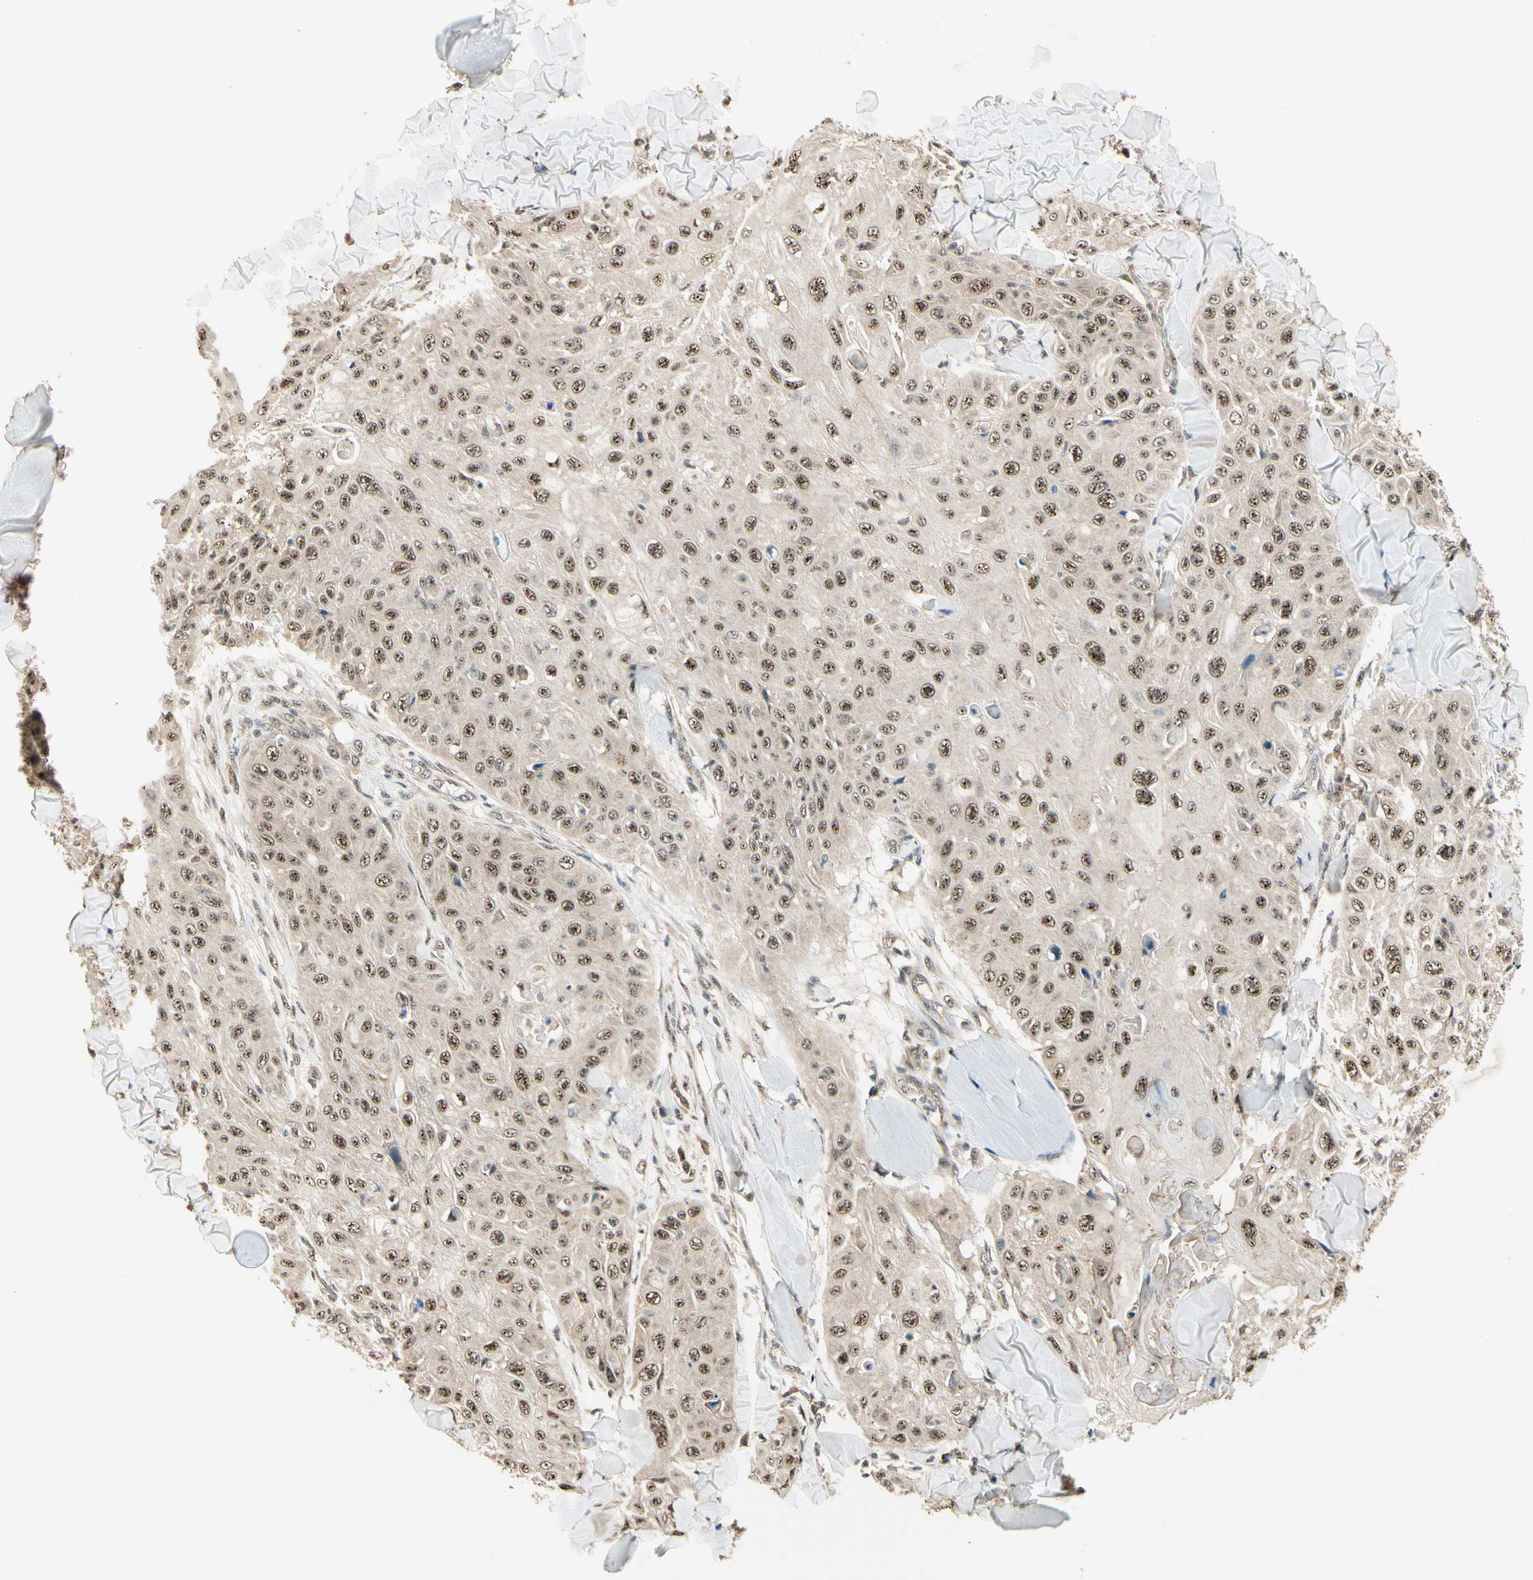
{"staining": {"intensity": "moderate", "quantity": ">75%", "location": "cytoplasmic/membranous,nuclear"}, "tissue": "skin cancer", "cell_type": "Tumor cells", "image_type": "cancer", "snomed": [{"axis": "morphology", "description": "Squamous cell carcinoma, NOS"}, {"axis": "topography", "description": "Skin"}], "caption": "High-magnification brightfield microscopy of squamous cell carcinoma (skin) stained with DAB (3,3'-diaminobenzidine) (brown) and counterstained with hematoxylin (blue). tumor cells exhibit moderate cytoplasmic/membranous and nuclear expression is identified in approximately>75% of cells.", "gene": "MCPH1", "patient": {"sex": "male", "age": 86}}